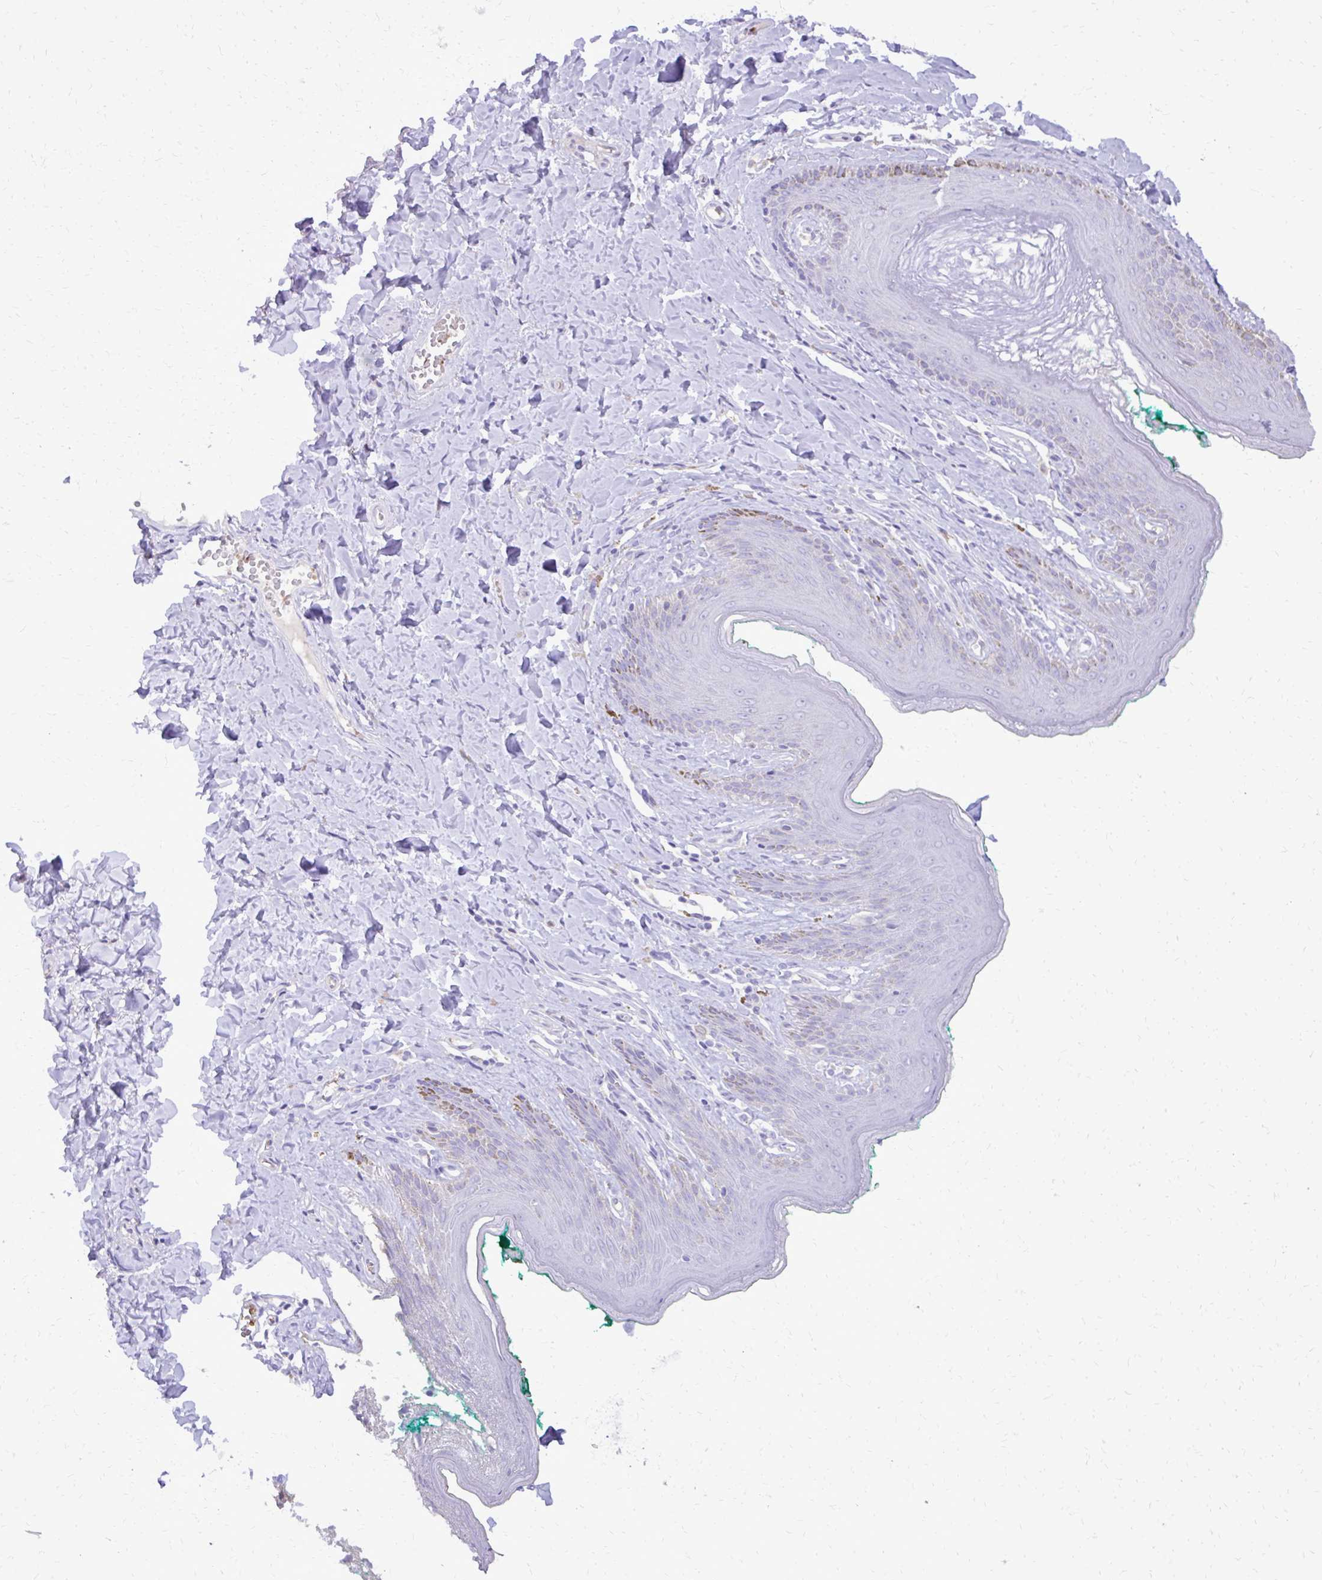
{"staining": {"intensity": "negative", "quantity": "none", "location": "none"}, "tissue": "skin", "cell_type": "Epidermal cells", "image_type": "normal", "snomed": [{"axis": "morphology", "description": "Normal tissue, NOS"}, {"axis": "topography", "description": "Vulva"}, {"axis": "topography", "description": "Peripheral nerve tissue"}], "caption": "Epidermal cells show no significant positivity in unremarkable skin.", "gene": "CAT", "patient": {"sex": "female", "age": 66}}